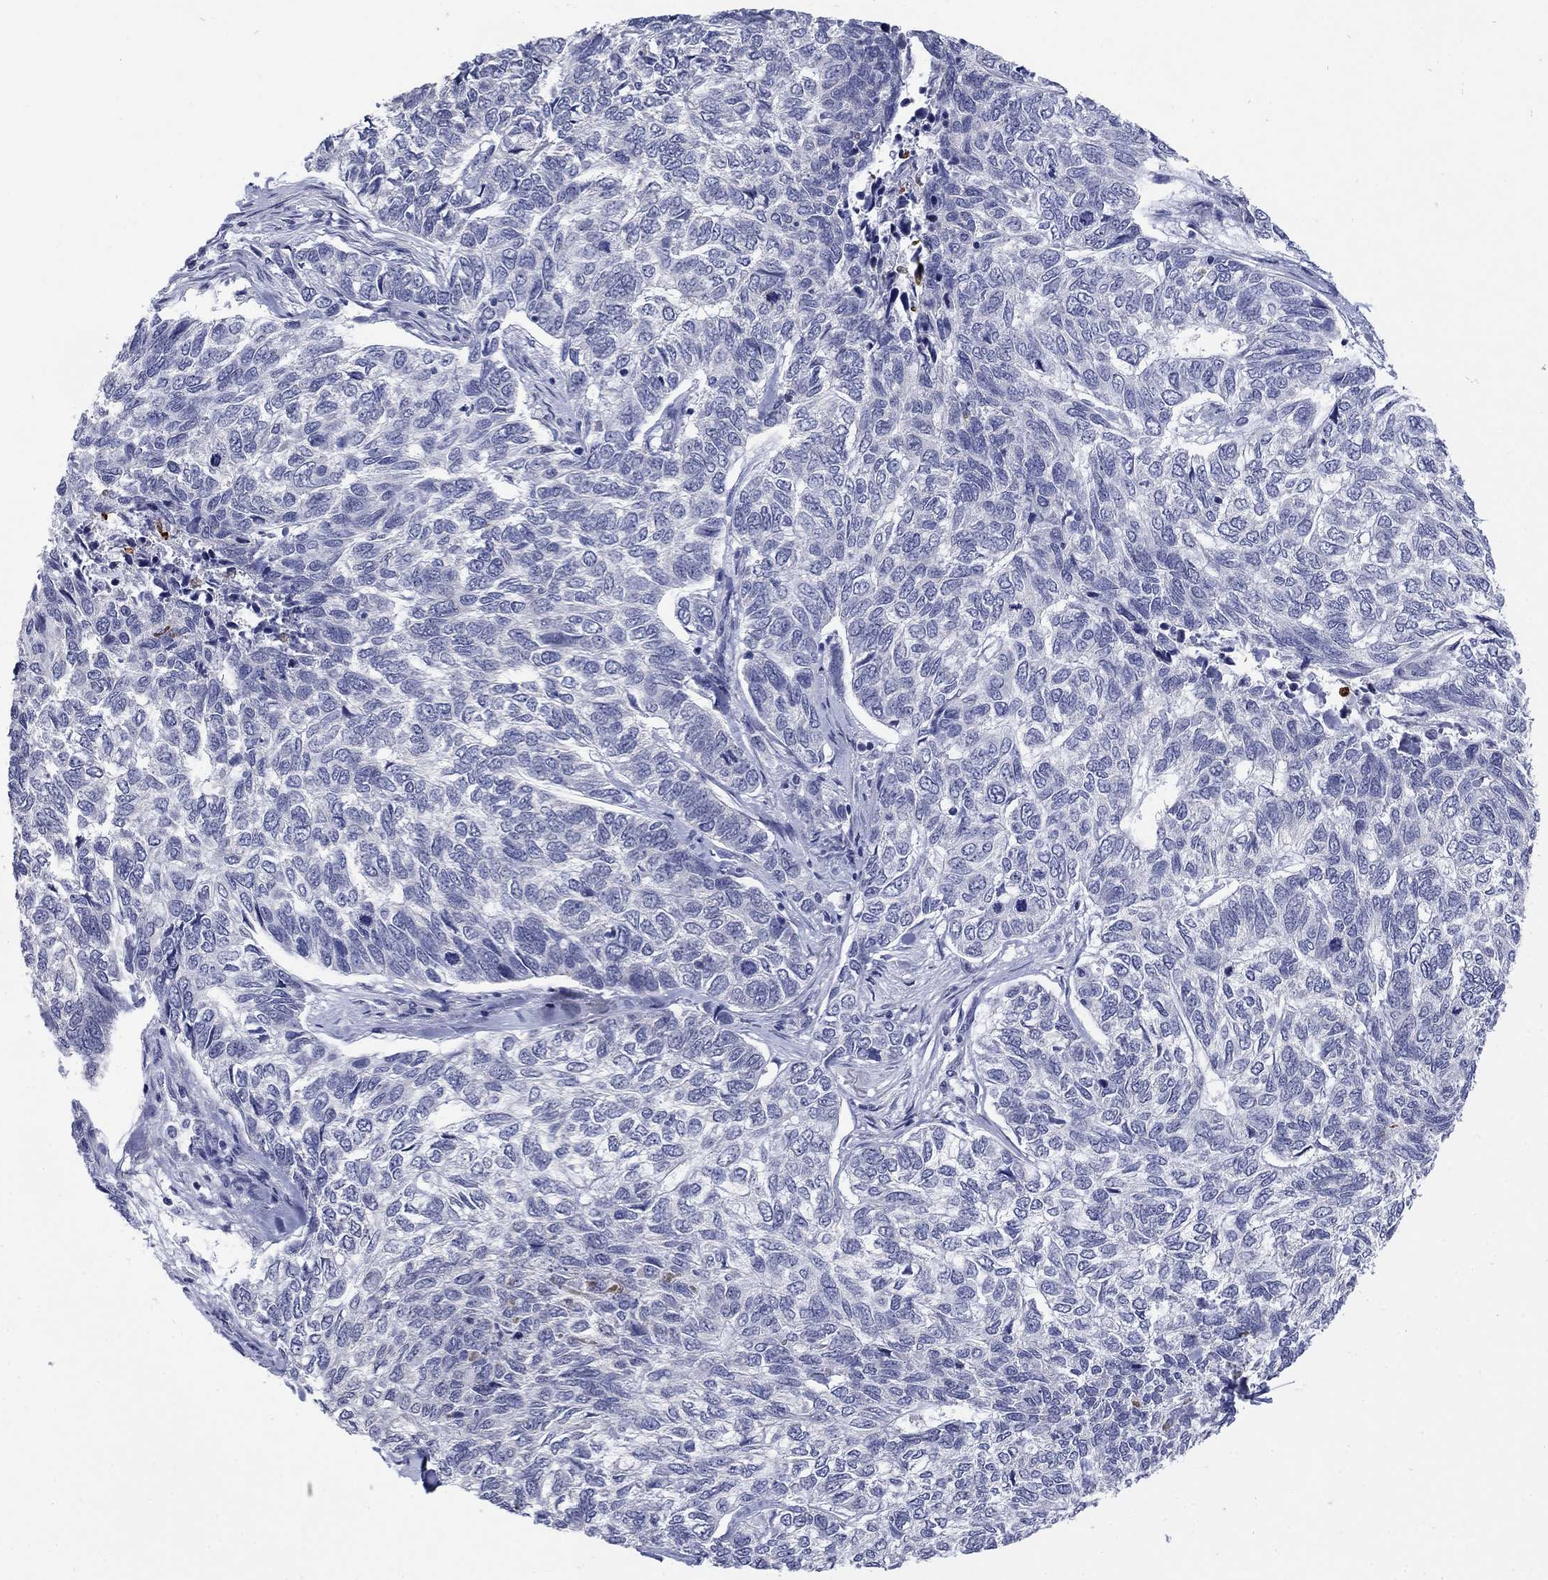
{"staining": {"intensity": "negative", "quantity": "none", "location": "none"}, "tissue": "skin cancer", "cell_type": "Tumor cells", "image_type": "cancer", "snomed": [{"axis": "morphology", "description": "Basal cell carcinoma"}, {"axis": "topography", "description": "Skin"}], "caption": "The immunohistochemistry (IHC) histopathology image has no significant positivity in tumor cells of skin cancer (basal cell carcinoma) tissue. The staining is performed using DAB (3,3'-diaminobenzidine) brown chromogen with nuclei counter-stained in using hematoxylin.", "gene": "ECEL1", "patient": {"sex": "female", "age": 65}}